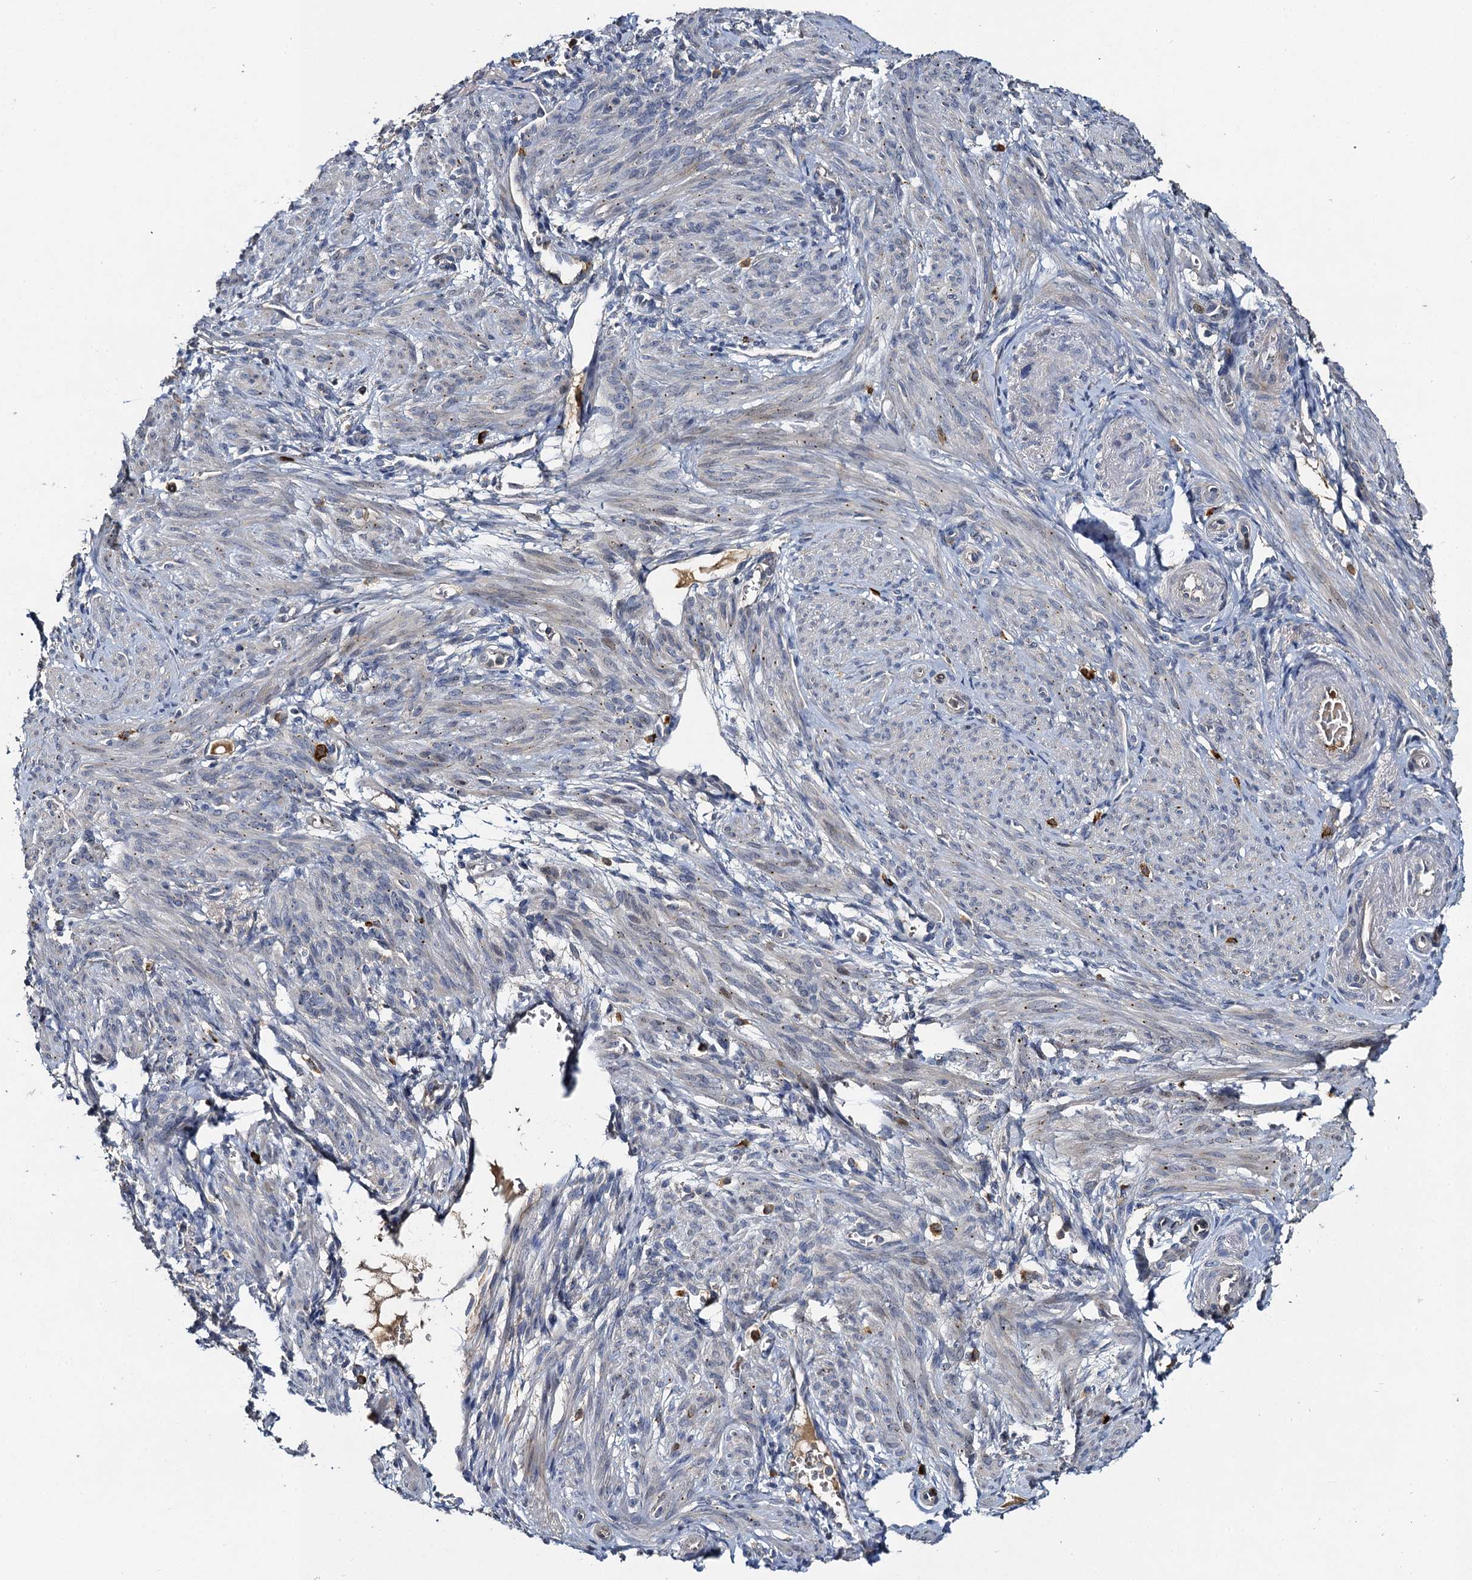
{"staining": {"intensity": "negative", "quantity": "none", "location": "none"}, "tissue": "smooth muscle", "cell_type": "Smooth muscle cells", "image_type": "normal", "snomed": [{"axis": "morphology", "description": "Normal tissue, NOS"}, {"axis": "topography", "description": "Smooth muscle"}], "caption": "Immunohistochemistry micrograph of unremarkable smooth muscle: human smooth muscle stained with DAB exhibits no significant protein expression in smooth muscle cells.", "gene": "SLC11A2", "patient": {"sex": "female", "age": 39}}